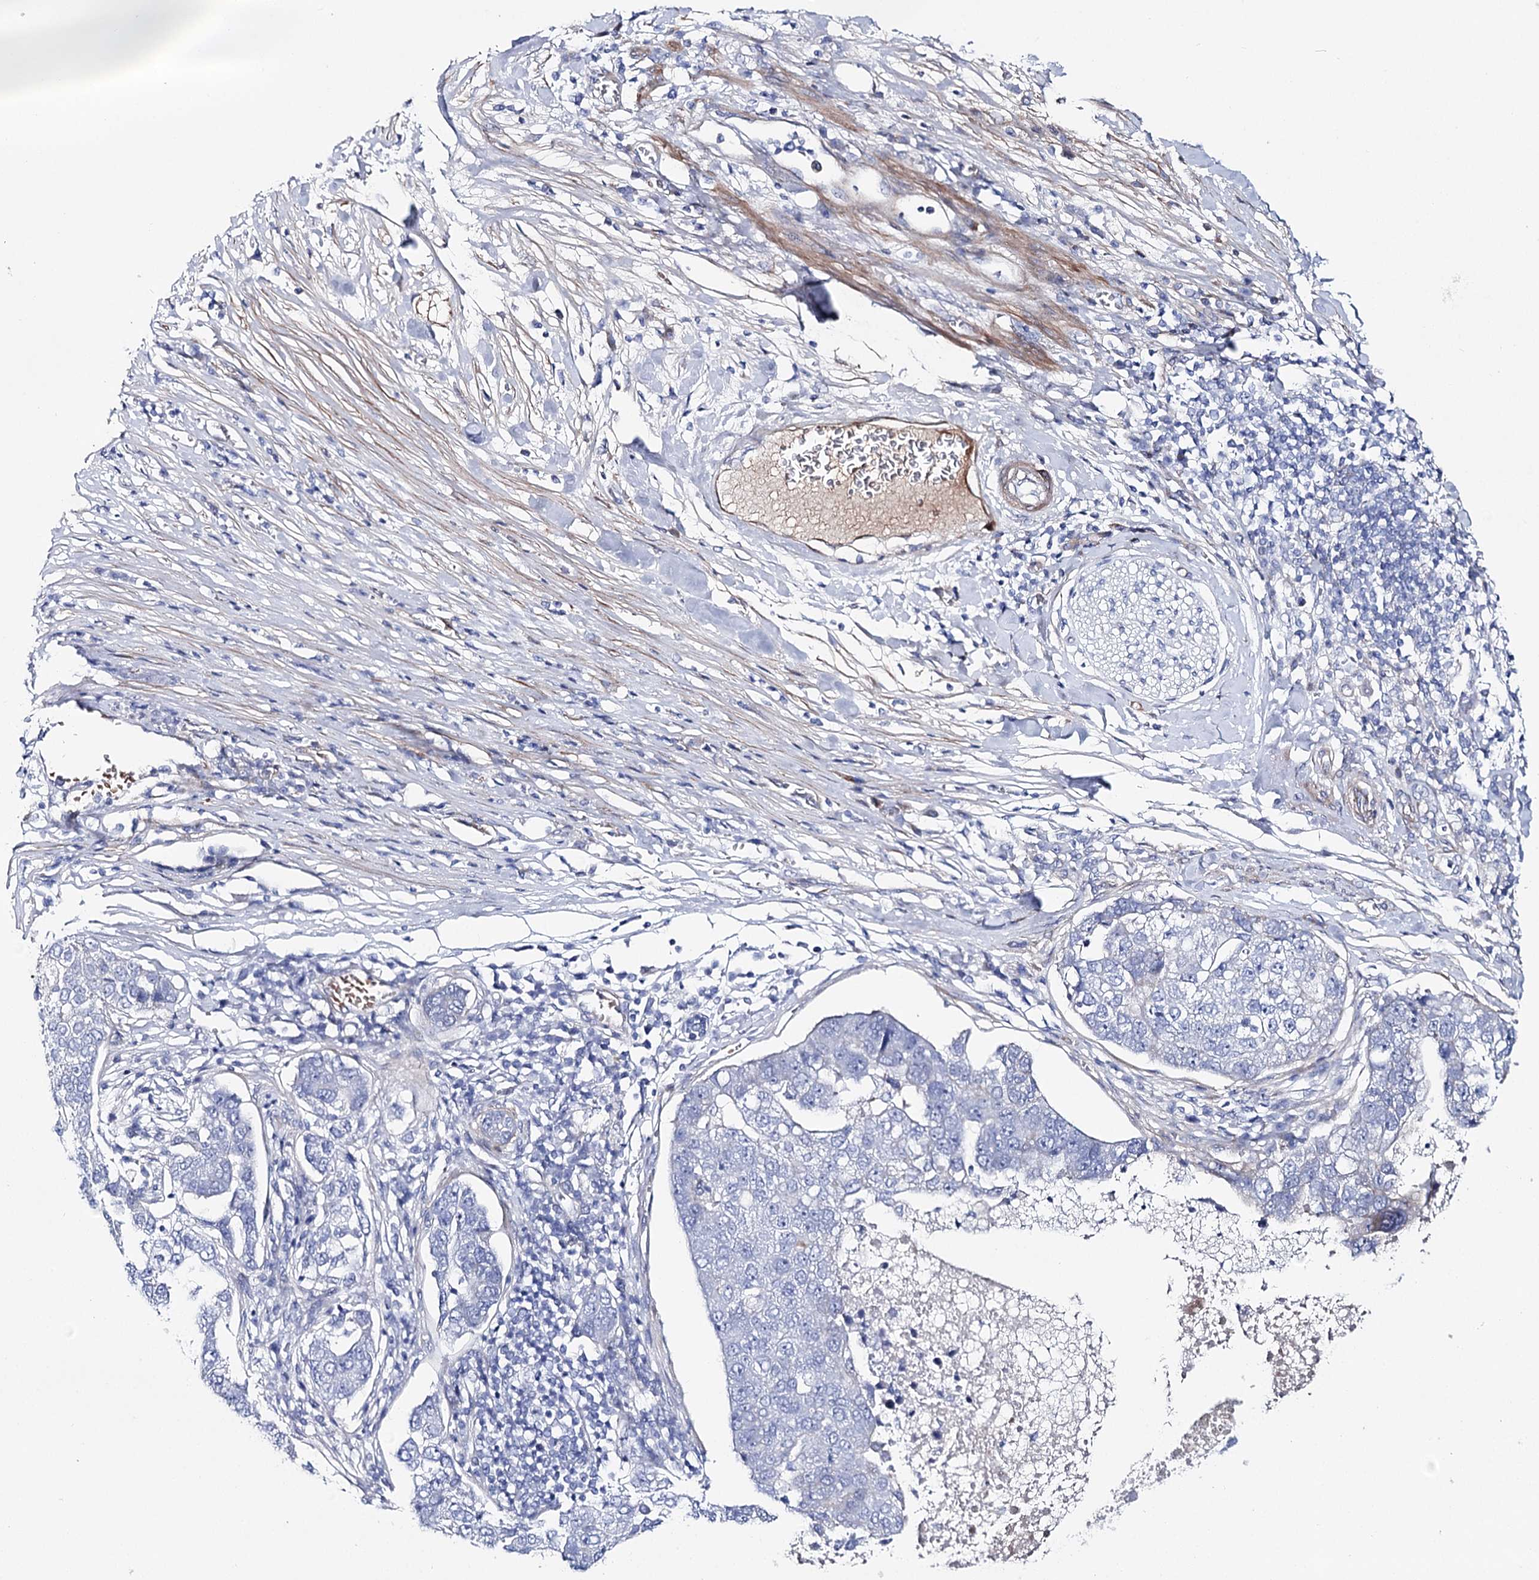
{"staining": {"intensity": "negative", "quantity": "none", "location": "none"}, "tissue": "pancreatic cancer", "cell_type": "Tumor cells", "image_type": "cancer", "snomed": [{"axis": "morphology", "description": "Adenocarcinoma, NOS"}, {"axis": "topography", "description": "Pancreas"}], "caption": "Immunohistochemical staining of human pancreatic cancer (adenocarcinoma) demonstrates no significant staining in tumor cells. (DAB immunohistochemistry (IHC) with hematoxylin counter stain).", "gene": "ANKRD23", "patient": {"sex": "female", "age": 61}}